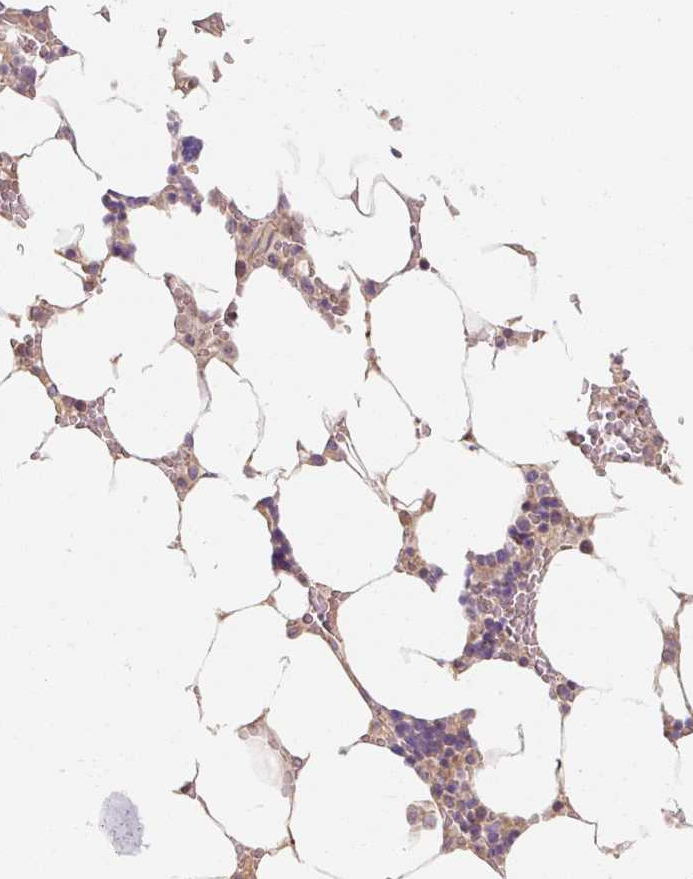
{"staining": {"intensity": "negative", "quantity": "none", "location": "none"}, "tissue": "bone marrow", "cell_type": "Hematopoietic cells", "image_type": "normal", "snomed": [{"axis": "morphology", "description": "Normal tissue, NOS"}, {"axis": "topography", "description": "Bone marrow"}], "caption": "Hematopoietic cells show no significant protein expression in normal bone marrow. (Stains: DAB immunohistochemistry (IHC) with hematoxylin counter stain, Microscopy: brightfield microscopy at high magnification).", "gene": "RB1CC1", "patient": {"sex": "male", "age": 64}}